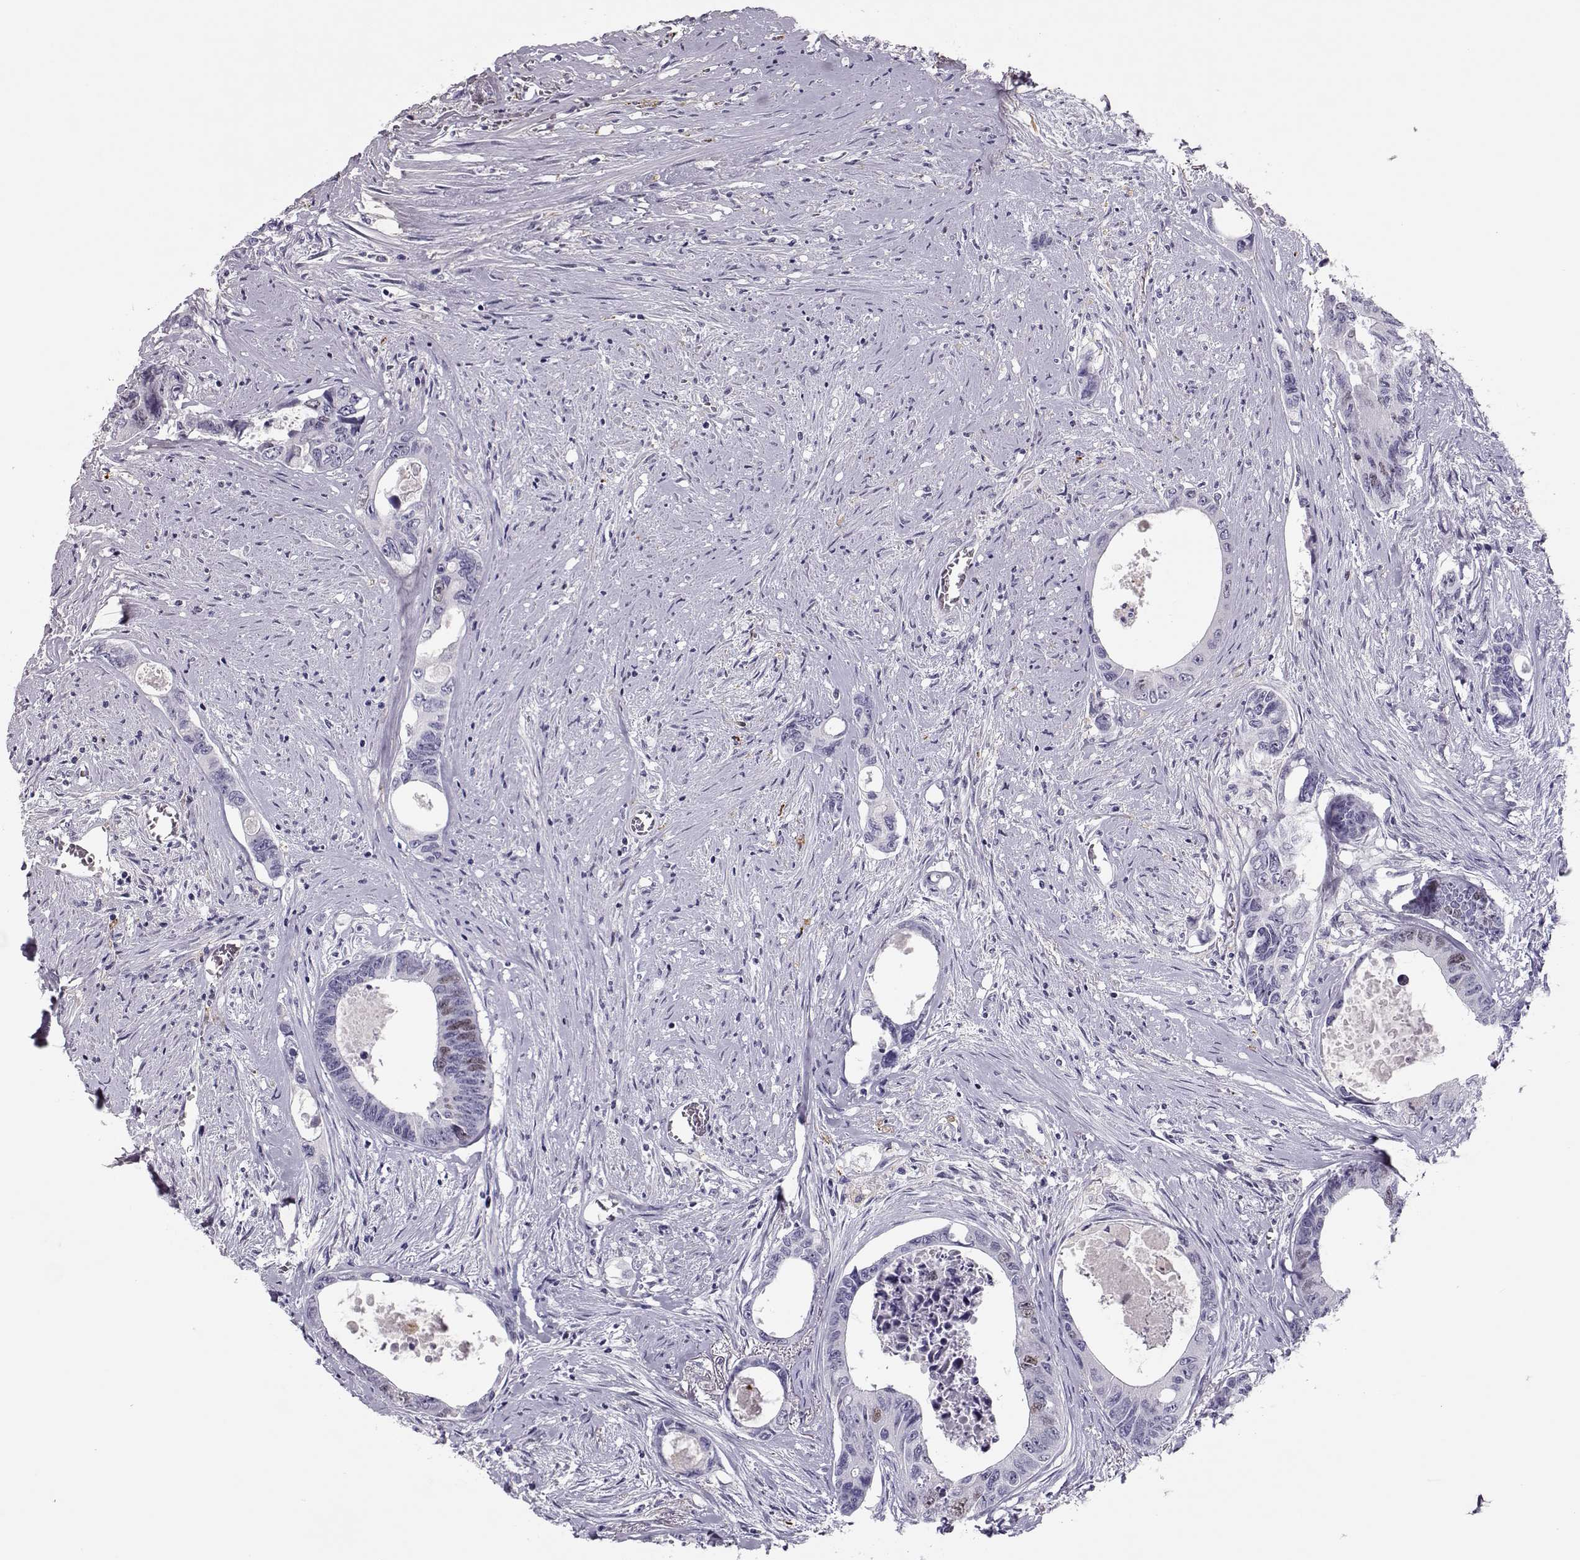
{"staining": {"intensity": "weak", "quantity": "<25%", "location": "nuclear"}, "tissue": "colorectal cancer", "cell_type": "Tumor cells", "image_type": "cancer", "snomed": [{"axis": "morphology", "description": "Adenocarcinoma, NOS"}, {"axis": "topography", "description": "Rectum"}], "caption": "An immunohistochemistry (IHC) histopathology image of colorectal cancer is shown. There is no staining in tumor cells of colorectal cancer.", "gene": "SGO1", "patient": {"sex": "male", "age": 59}}